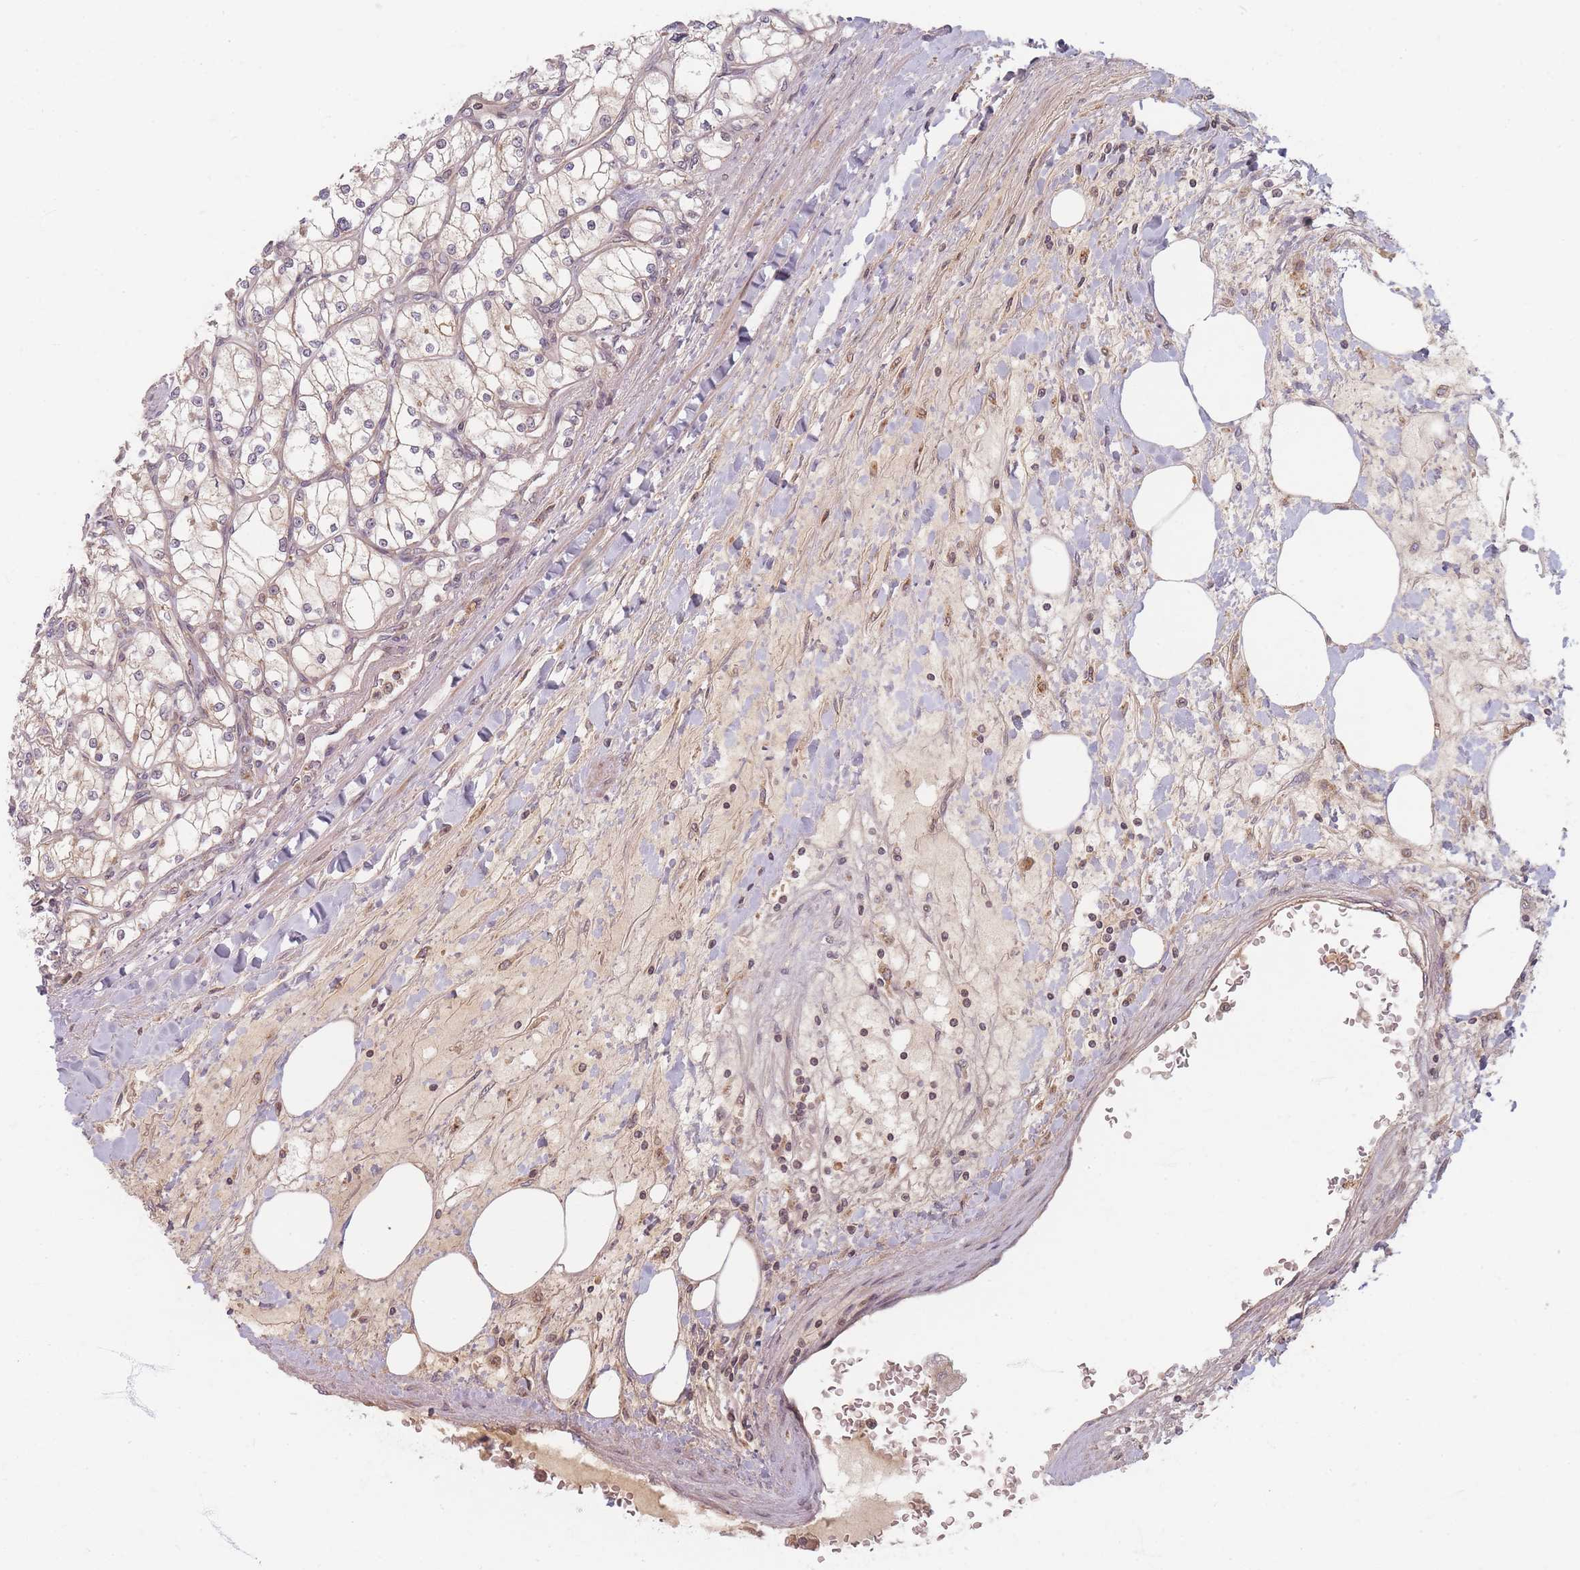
{"staining": {"intensity": "weak", "quantity": "25%-75%", "location": "cytoplasmic/membranous"}, "tissue": "renal cancer", "cell_type": "Tumor cells", "image_type": "cancer", "snomed": [{"axis": "morphology", "description": "Adenocarcinoma, NOS"}, {"axis": "topography", "description": "Kidney"}], "caption": "A brown stain labels weak cytoplasmic/membranous expression of a protein in renal cancer (adenocarcinoma) tumor cells.", "gene": "RADX", "patient": {"sex": "male", "age": 80}}